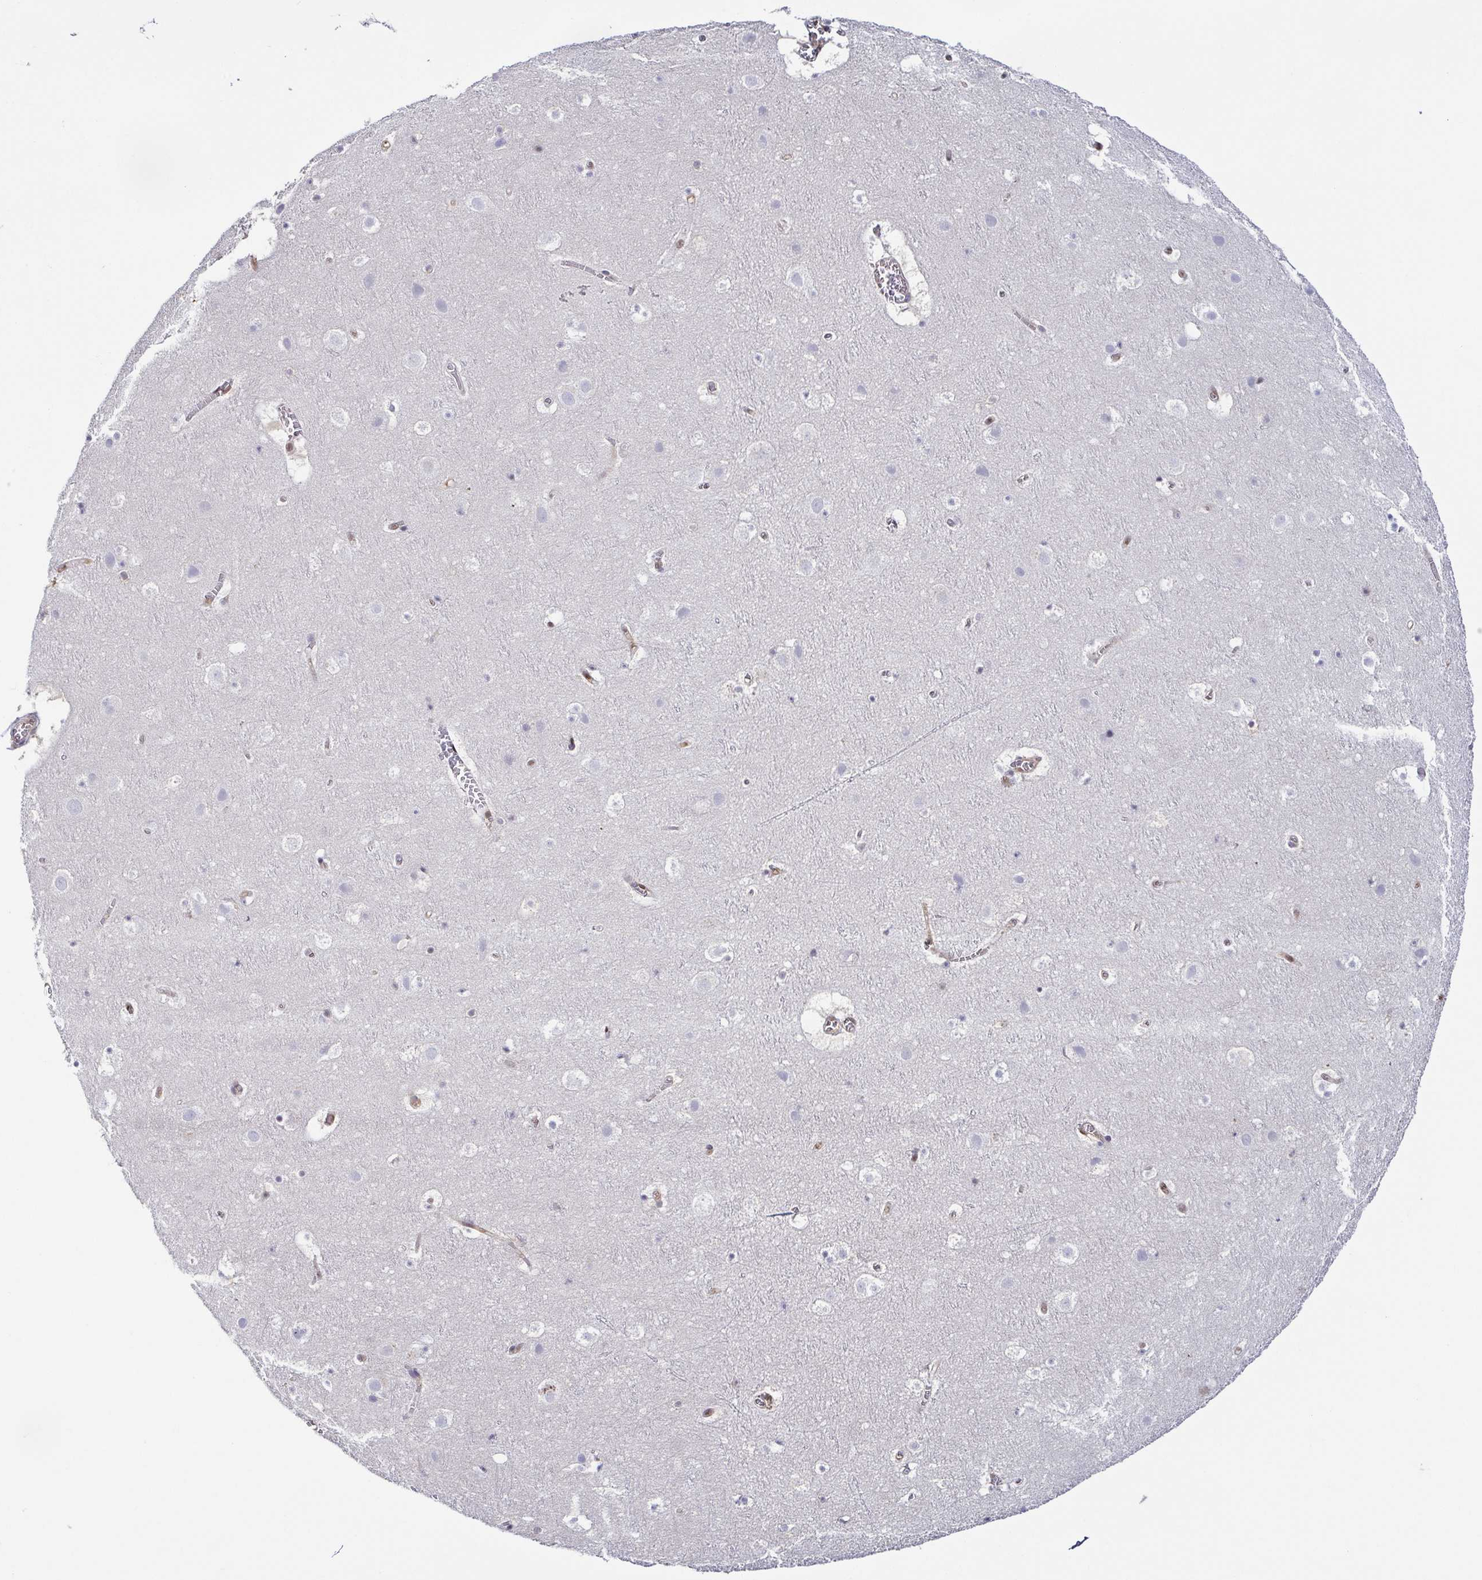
{"staining": {"intensity": "moderate", "quantity": "<25%", "location": "nuclear"}, "tissue": "cerebral cortex", "cell_type": "Endothelial cells", "image_type": "normal", "snomed": [{"axis": "morphology", "description": "Normal tissue, NOS"}, {"axis": "topography", "description": "Cerebral cortex"}], "caption": "Immunohistochemistry (IHC) staining of normal cerebral cortex, which displays low levels of moderate nuclear staining in about <25% of endothelial cells indicating moderate nuclear protein staining. The staining was performed using DAB (3,3'-diaminobenzidine) (brown) for protein detection and nuclei were counterstained in hematoxylin (blue).", "gene": "PSMB9", "patient": {"sex": "female", "age": 42}}